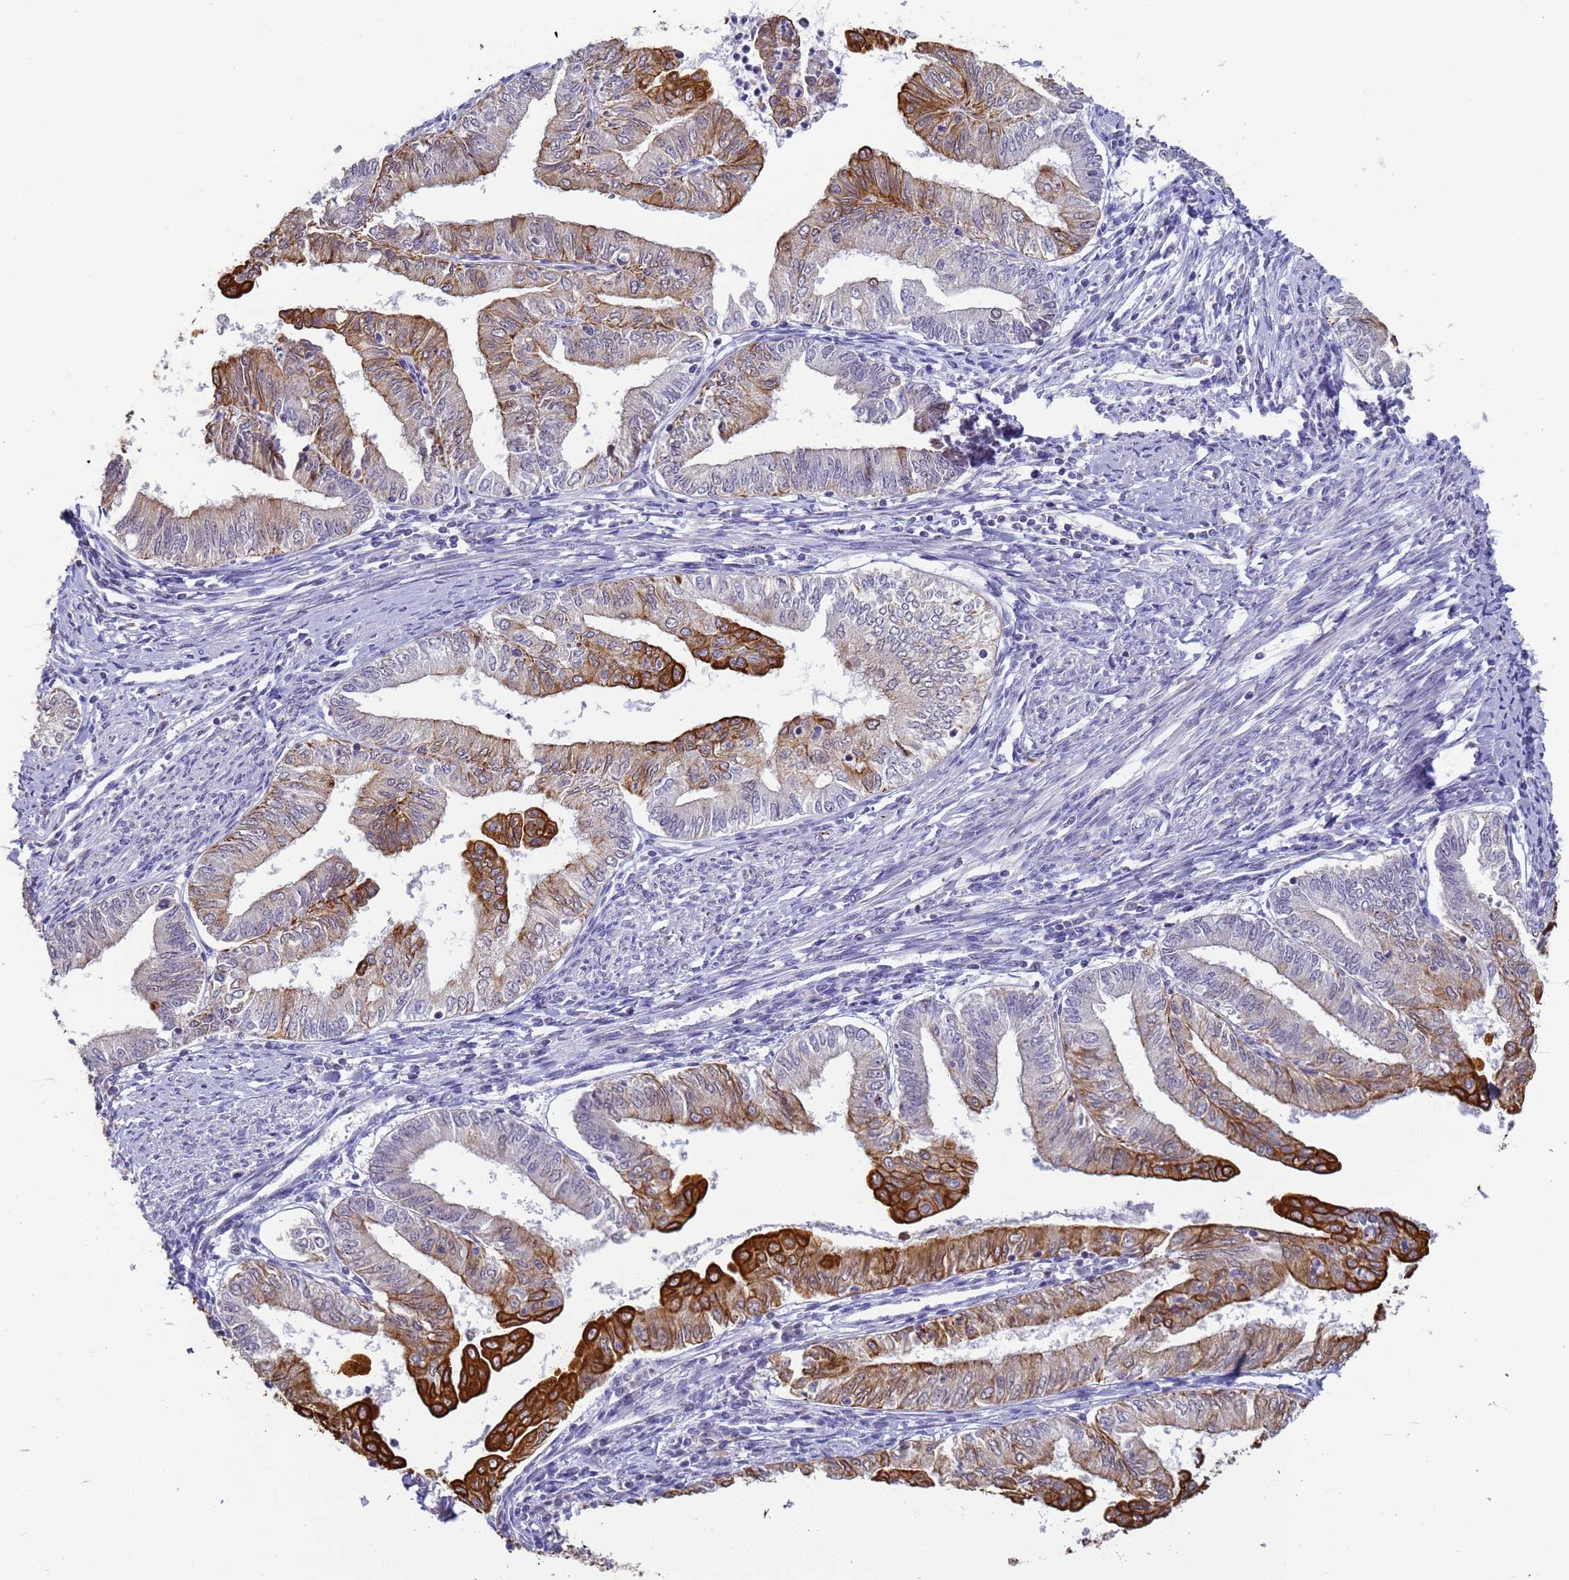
{"staining": {"intensity": "strong", "quantity": "25%-75%", "location": "cytoplasmic/membranous"}, "tissue": "endometrial cancer", "cell_type": "Tumor cells", "image_type": "cancer", "snomed": [{"axis": "morphology", "description": "Adenocarcinoma, NOS"}, {"axis": "topography", "description": "Endometrium"}], "caption": "Endometrial cancer was stained to show a protein in brown. There is high levels of strong cytoplasmic/membranous positivity in about 25%-75% of tumor cells. The protein is shown in brown color, while the nuclei are stained blue.", "gene": "VWA3A", "patient": {"sex": "female", "age": 66}}